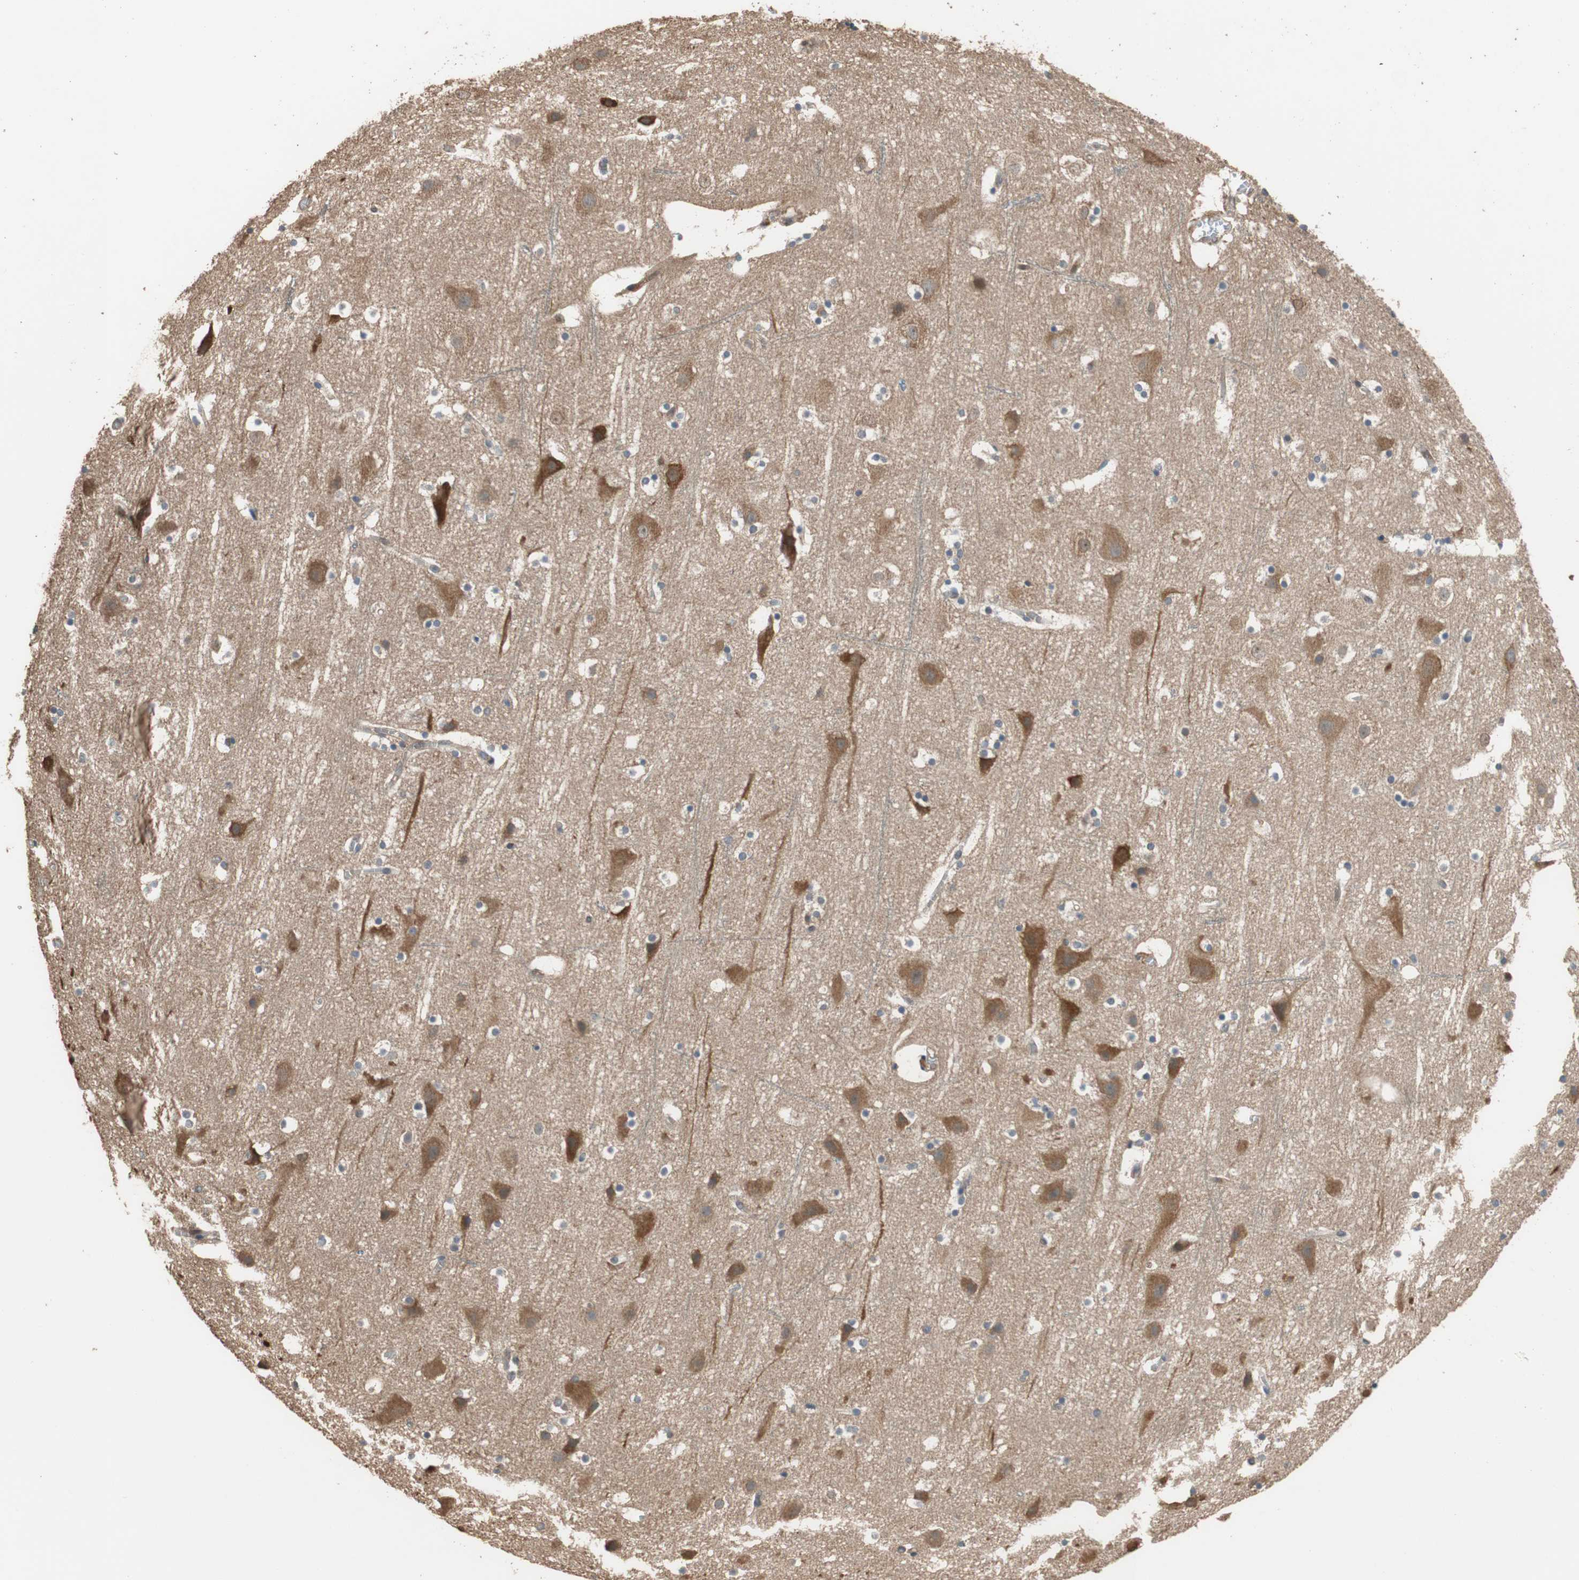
{"staining": {"intensity": "weak", "quantity": "25%-75%", "location": "cytoplasmic/membranous"}, "tissue": "cerebral cortex", "cell_type": "Endothelial cells", "image_type": "normal", "snomed": [{"axis": "morphology", "description": "Normal tissue, NOS"}, {"axis": "topography", "description": "Cerebral cortex"}], "caption": "Immunohistochemistry (IHC) histopathology image of unremarkable human cerebral cortex stained for a protein (brown), which displays low levels of weak cytoplasmic/membranous expression in approximately 25%-75% of endothelial cells.", "gene": "MAP4K2", "patient": {"sex": "male", "age": 45}}